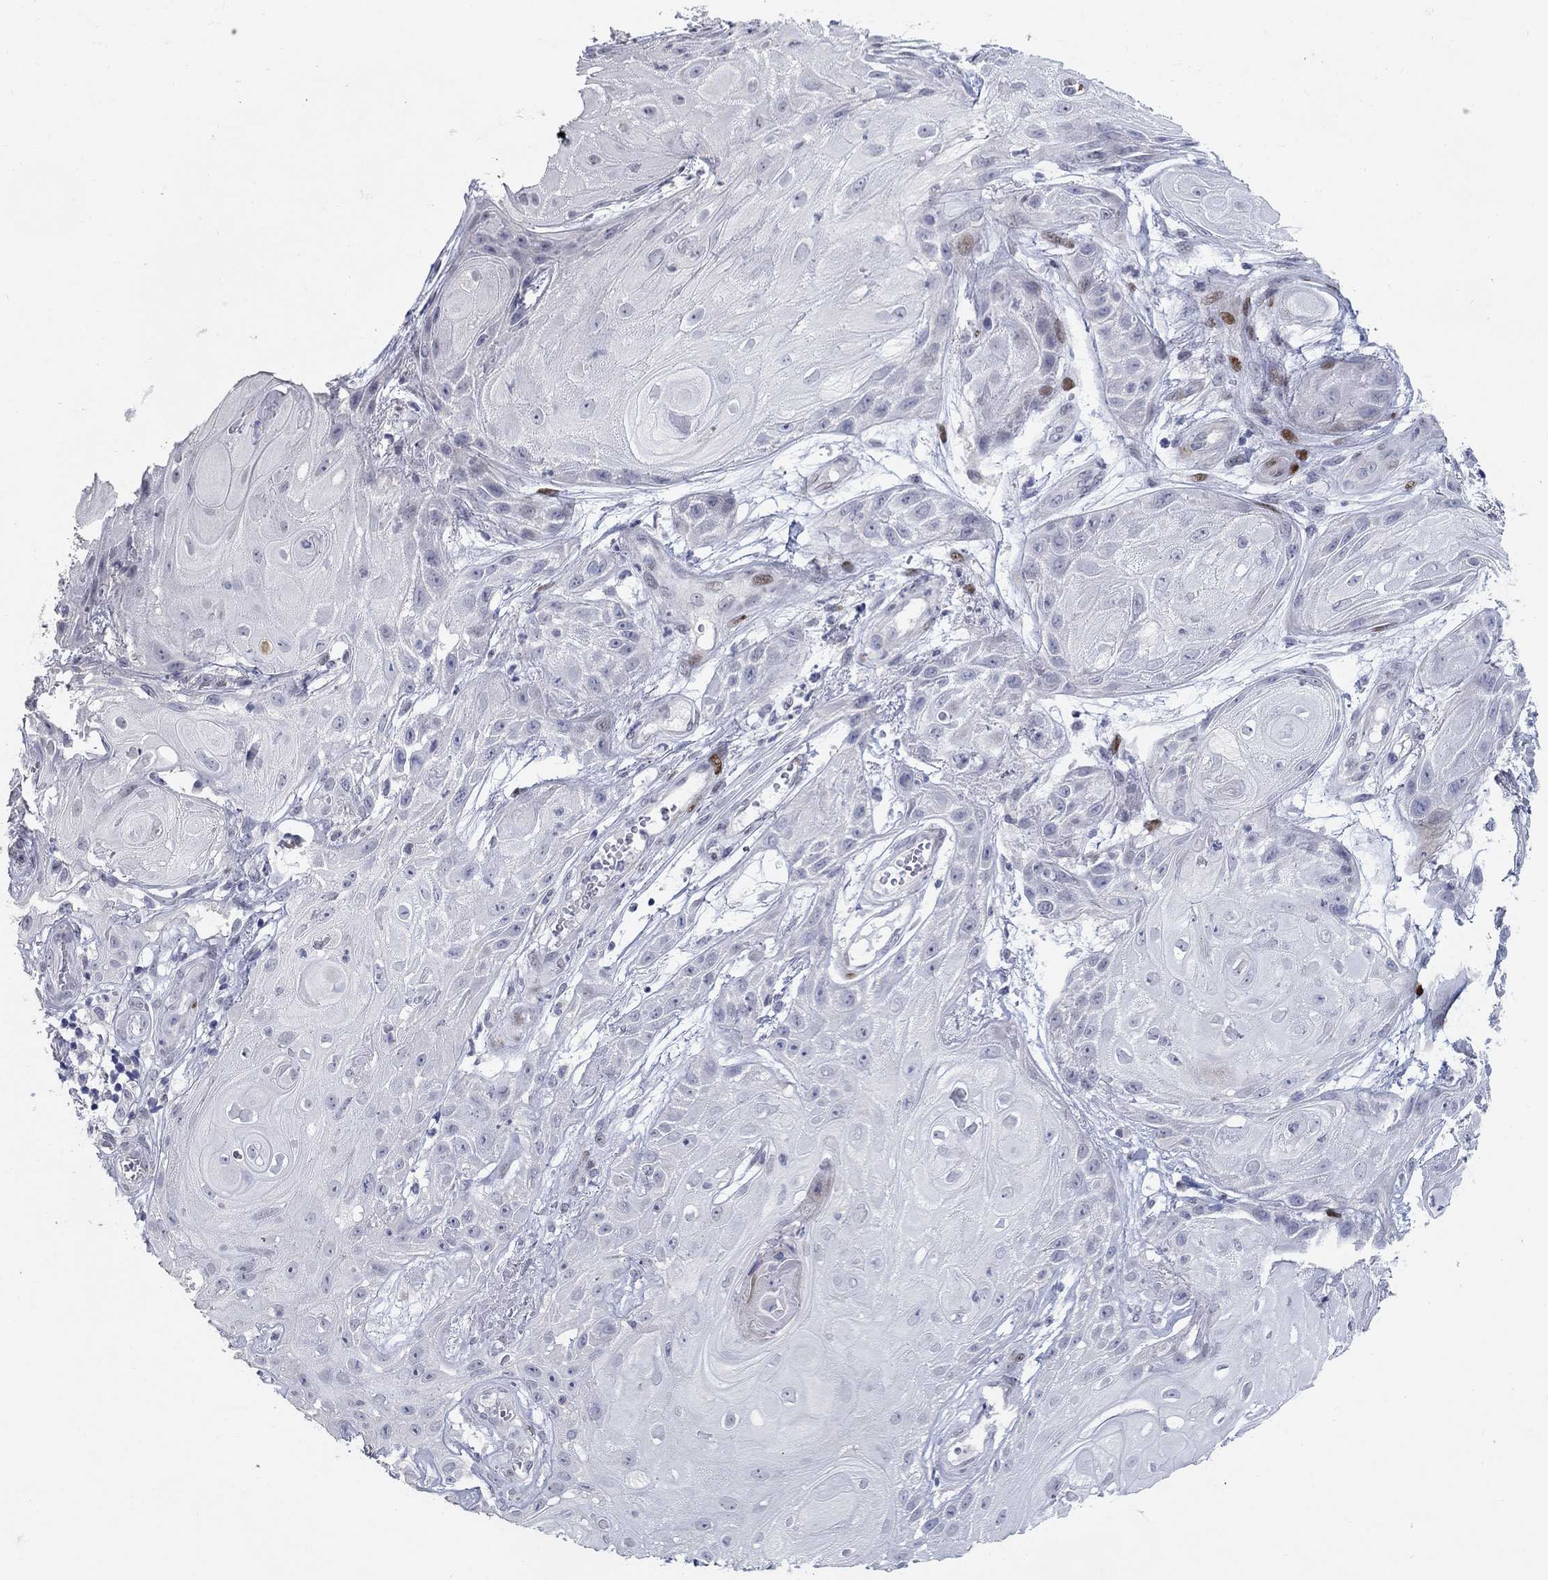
{"staining": {"intensity": "negative", "quantity": "none", "location": "none"}, "tissue": "skin cancer", "cell_type": "Tumor cells", "image_type": "cancer", "snomed": [{"axis": "morphology", "description": "Squamous cell carcinoma, NOS"}, {"axis": "topography", "description": "Skin"}], "caption": "Immunohistochemical staining of human squamous cell carcinoma (skin) reveals no significant positivity in tumor cells. (DAB (3,3'-diaminobenzidine) immunohistochemistry (IHC) visualized using brightfield microscopy, high magnification).", "gene": "RAPGEF5", "patient": {"sex": "male", "age": 62}}